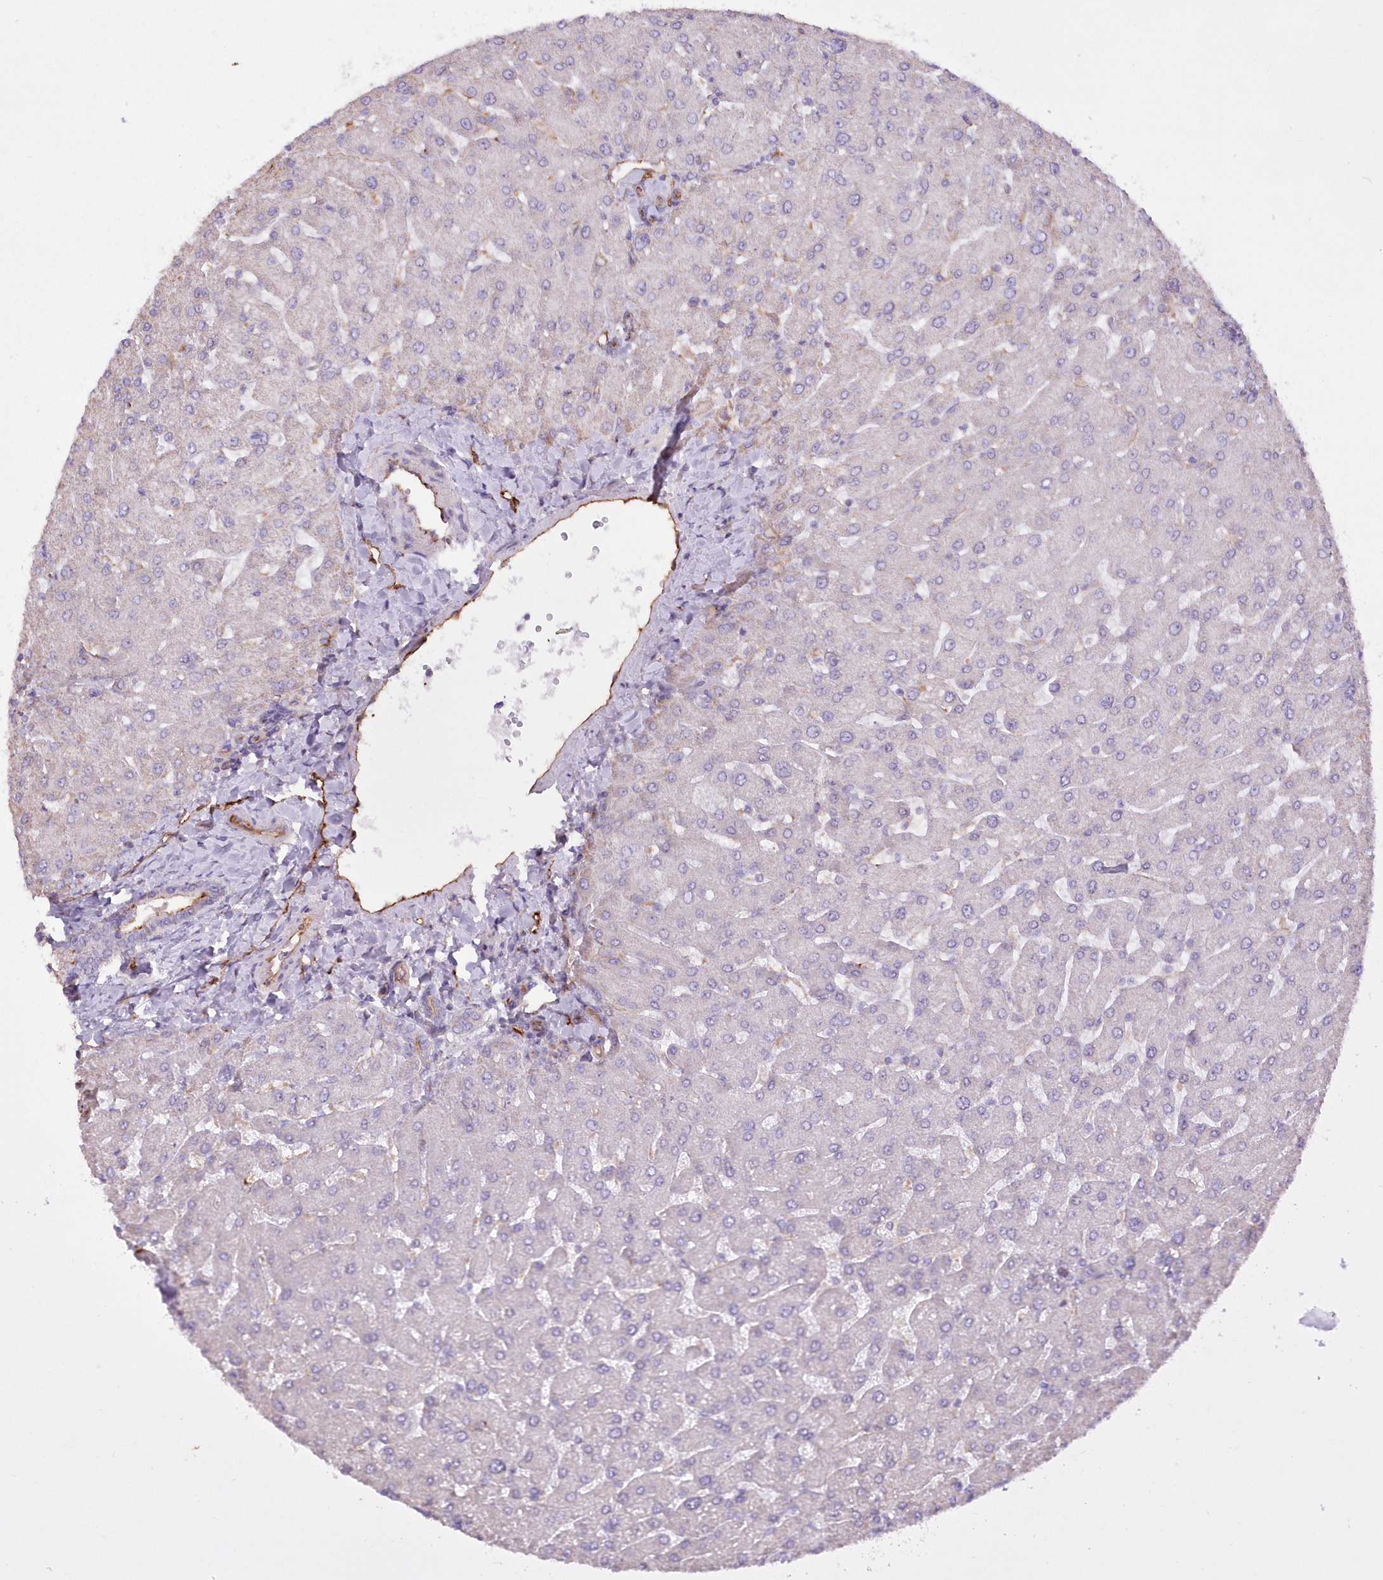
{"staining": {"intensity": "negative", "quantity": "none", "location": "none"}, "tissue": "liver", "cell_type": "Cholangiocytes", "image_type": "normal", "snomed": [{"axis": "morphology", "description": "Normal tissue, NOS"}, {"axis": "topography", "description": "Liver"}], "caption": "This is an immunohistochemistry (IHC) image of benign human liver. There is no positivity in cholangiocytes.", "gene": "RAB11FIP5", "patient": {"sex": "male", "age": 55}}